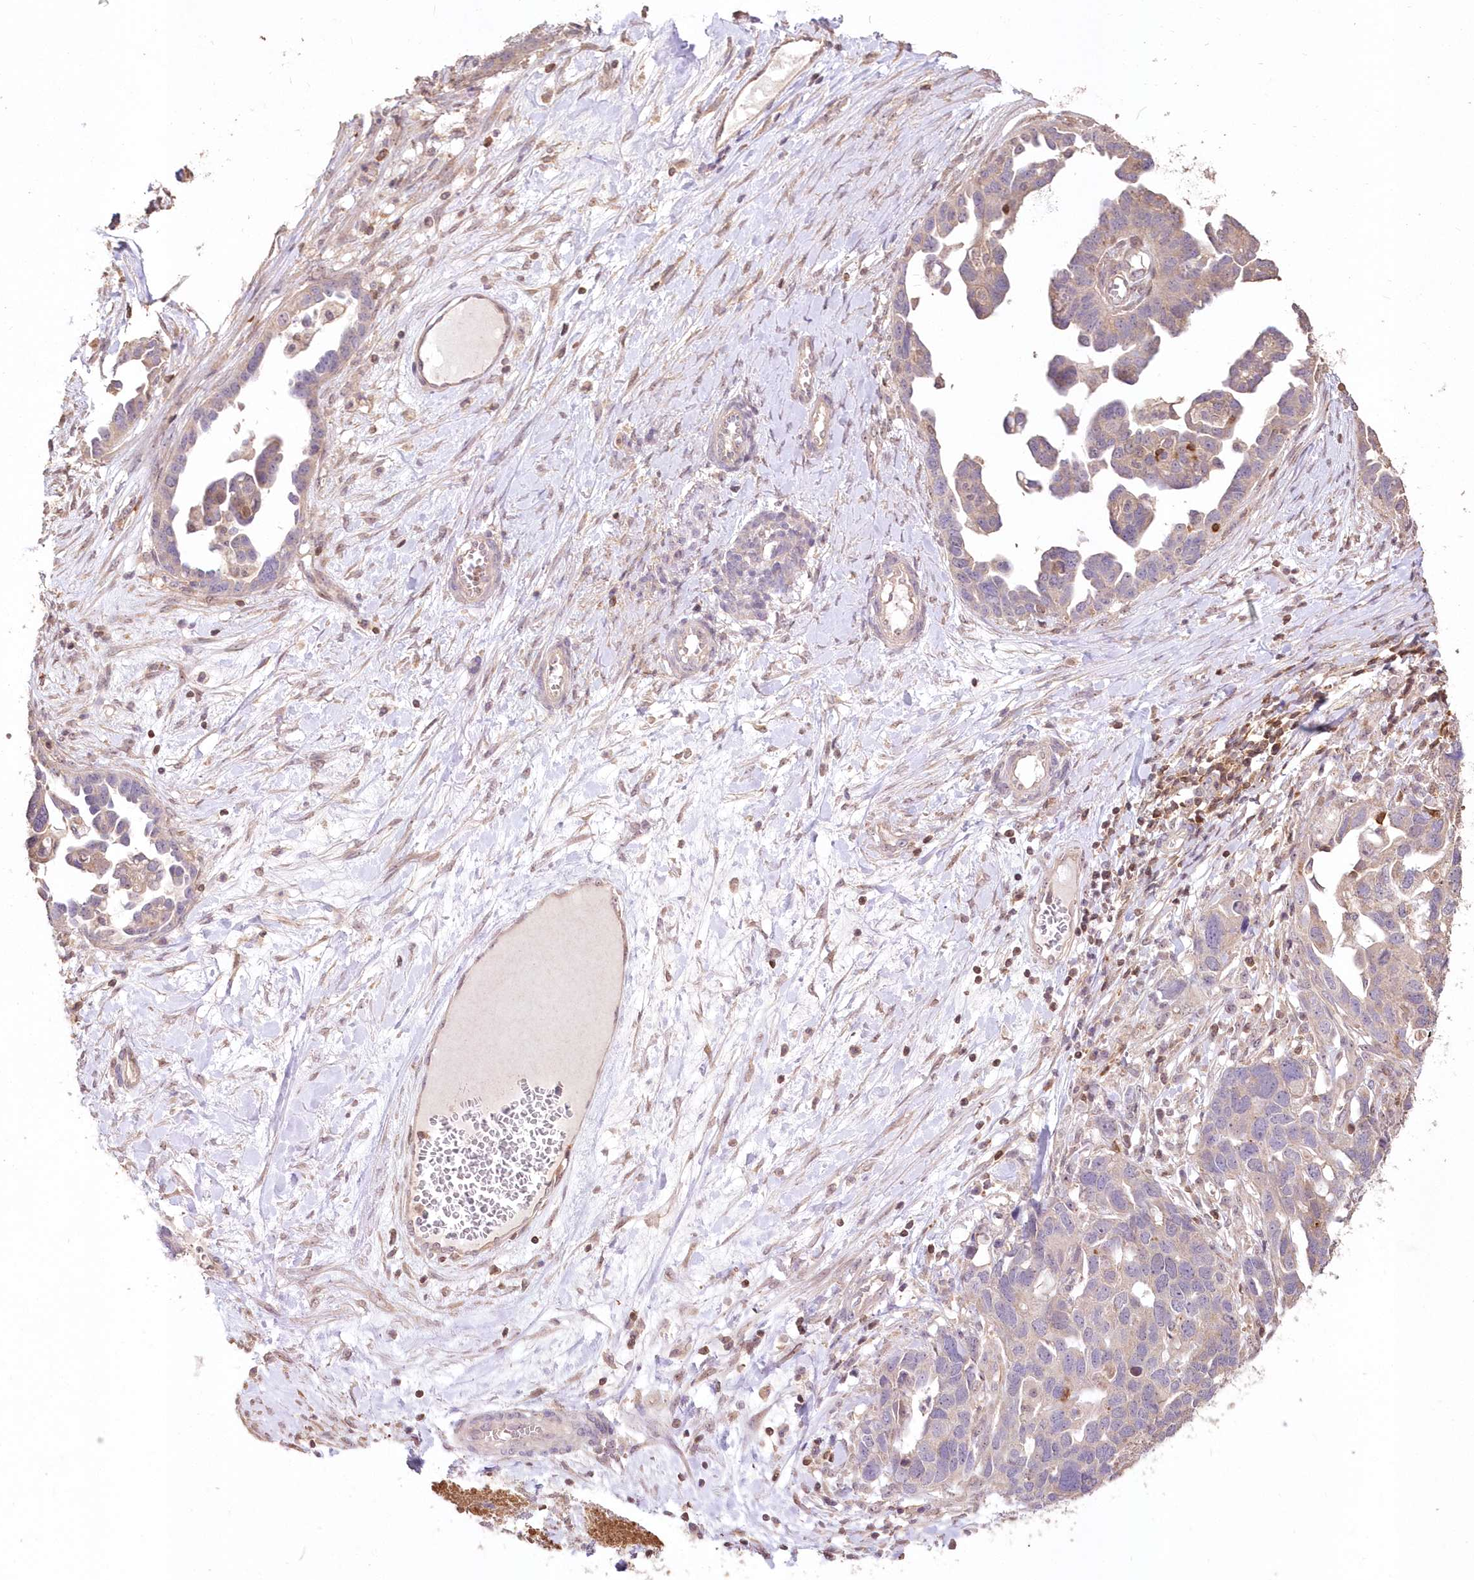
{"staining": {"intensity": "weak", "quantity": "<25%", "location": "cytoplasmic/membranous"}, "tissue": "ovarian cancer", "cell_type": "Tumor cells", "image_type": "cancer", "snomed": [{"axis": "morphology", "description": "Cystadenocarcinoma, serous, NOS"}, {"axis": "topography", "description": "Ovary"}], "caption": "Immunohistochemistry (IHC) of ovarian cancer (serous cystadenocarcinoma) displays no staining in tumor cells. The staining is performed using DAB brown chromogen with nuclei counter-stained in using hematoxylin.", "gene": "STK17B", "patient": {"sex": "female", "age": 54}}